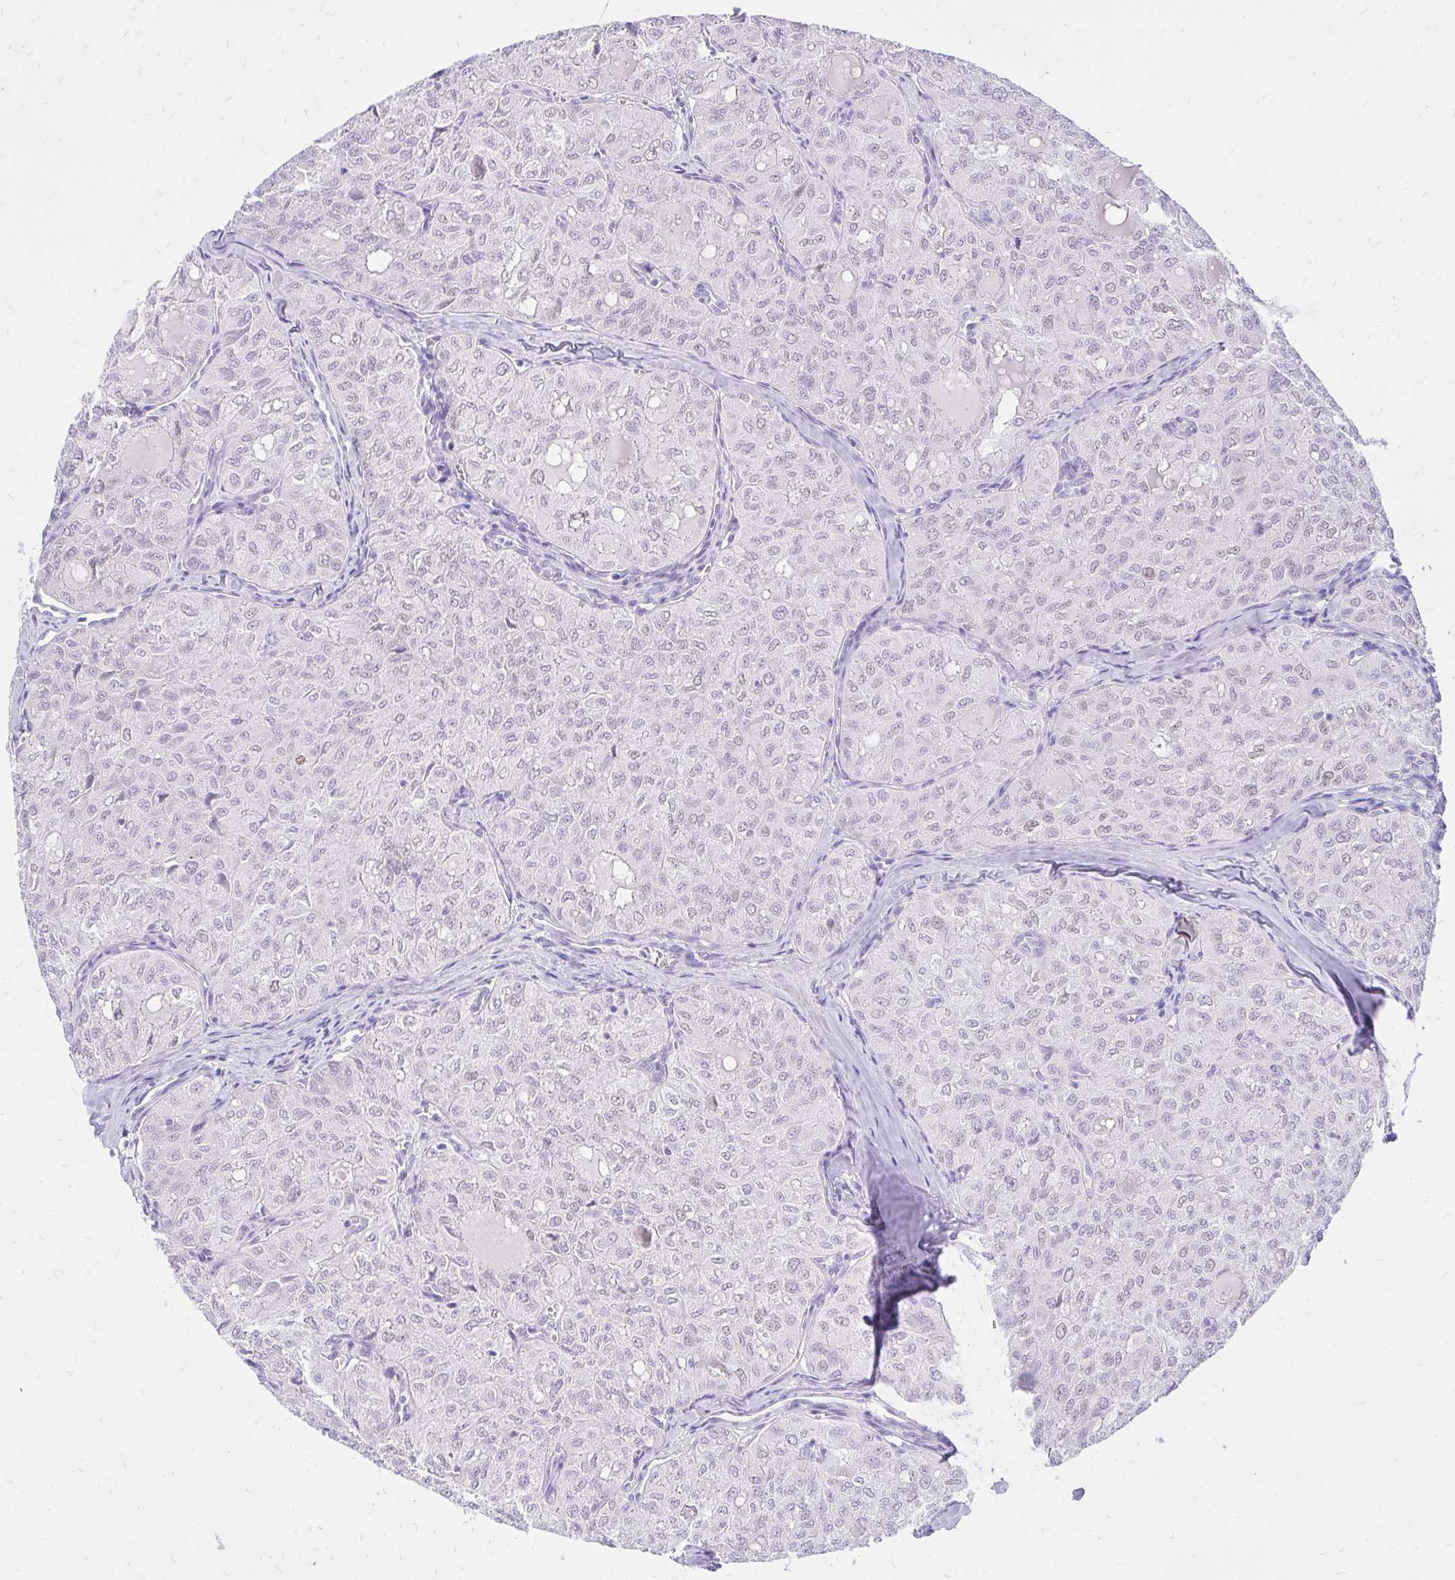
{"staining": {"intensity": "negative", "quantity": "none", "location": "none"}, "tissue": "thyroid cancer", "cell_type": "Tumor cells", "image_type": "cancer", "snomed": [{"axis": "morphology", "description": "Follicular adenoma carcinoma, NOS"}, {"axis": "topography", "description": "Thyroid gland"}], "caption": "DAB immunohistochemical staining of follicular adenoma carcinoma (thyroid) shows no significant staining in tumor cells. (Stains: DAB (3,3'-diaminobenzidine) IHC with hematoxylin counter stain, Microscopy: brightfield microscopy at high magnification).", "gene": "KLK1", "patient": {"sex": "male", "age": 75}}